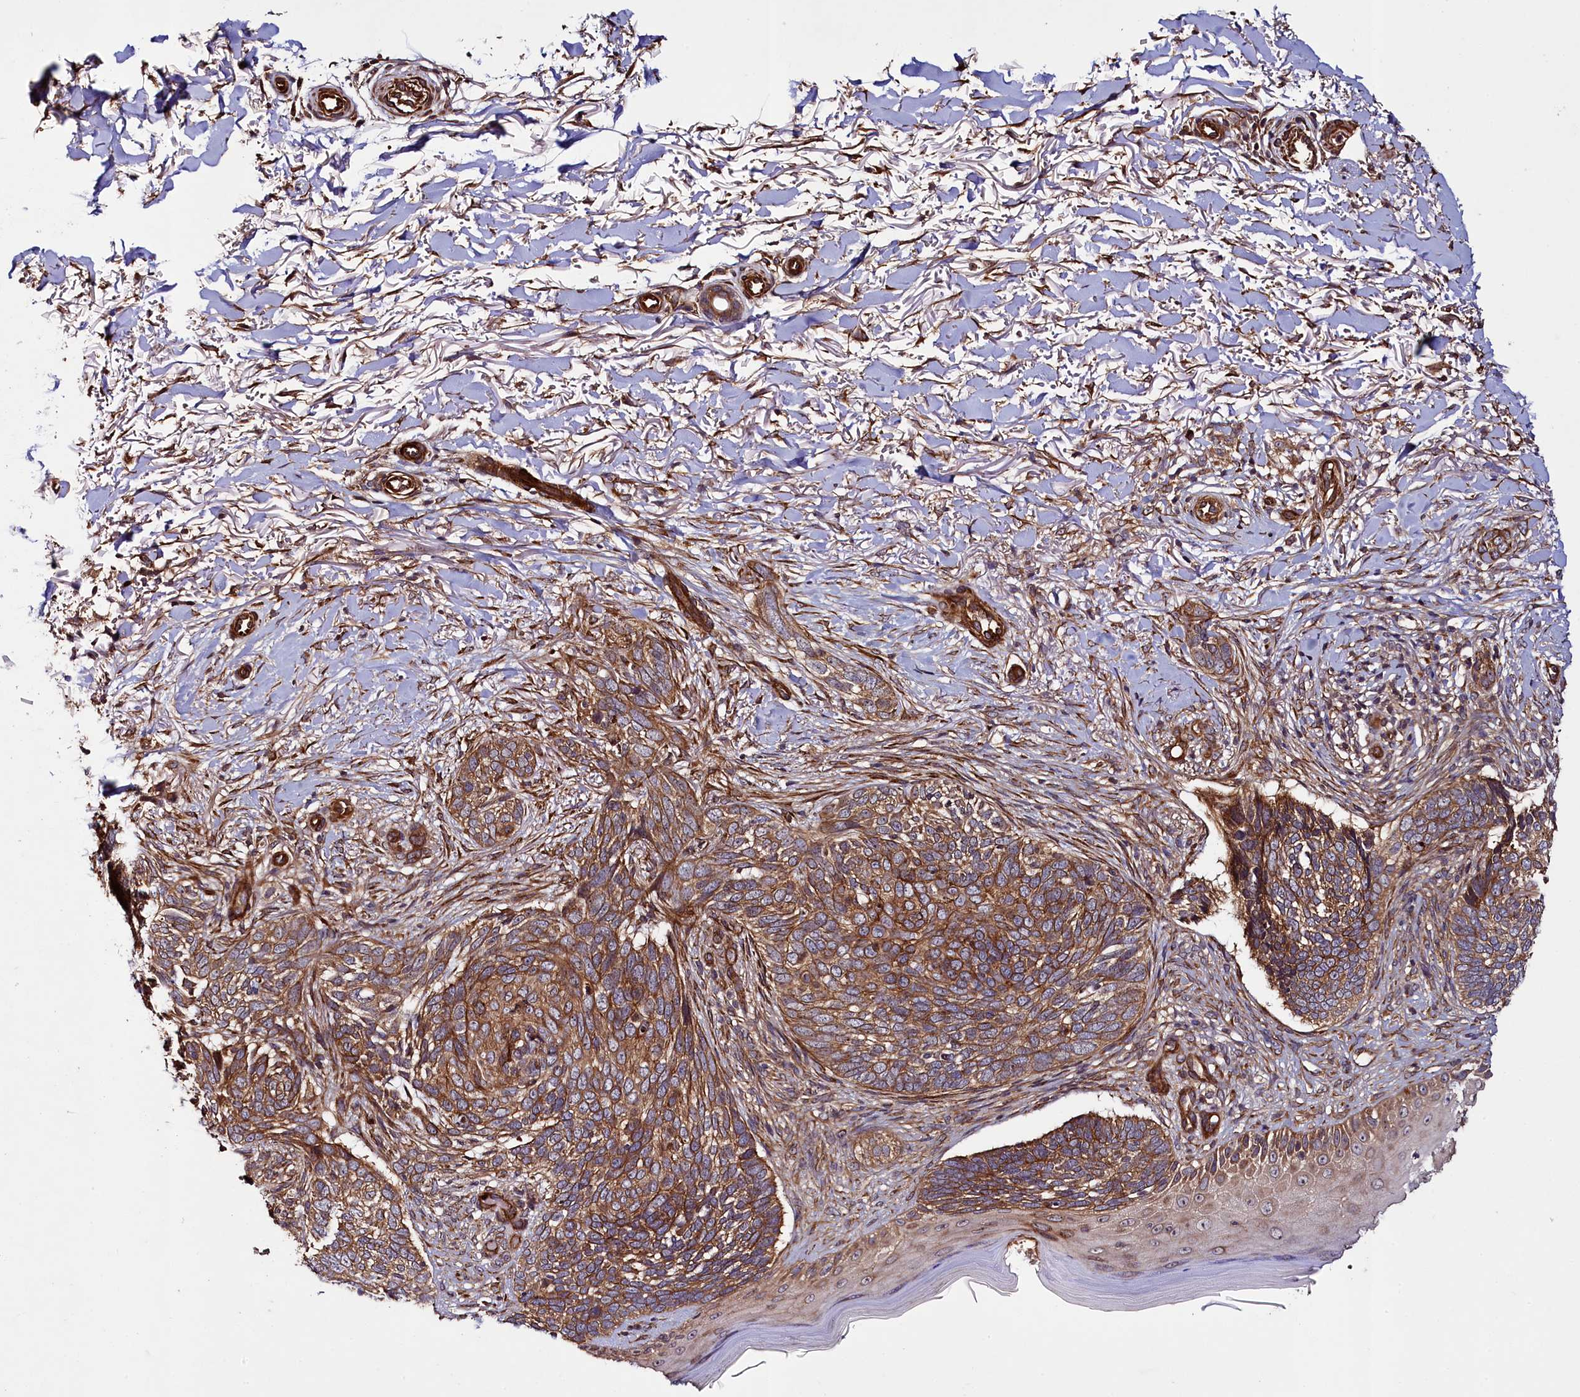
{"staining": {"intensity": "moderate", "quantity": ">75%", "location": "cytoplasmic/membranous"}, "tissue": "skin cancer", "cell_type": "Tumor cells", "image_type": "cancer", "snomed": [{"axis": "morphology", "description": "Normal tissue, NOS"}, {"axis": "morphology", "description": "Basal cell carcinoma"}, {"axis": "topography", "description": "Skin"}], "caption": "IHC photomicrograph of basal cell carcinoma (skin) stained for a protein (brown), which shows medium levels of moderate cytoplasmic/membranous staining in approximately >75% of tumor cells.", "gene": "CCDC102A", "patient": {"sex": "female", "age": 67}}